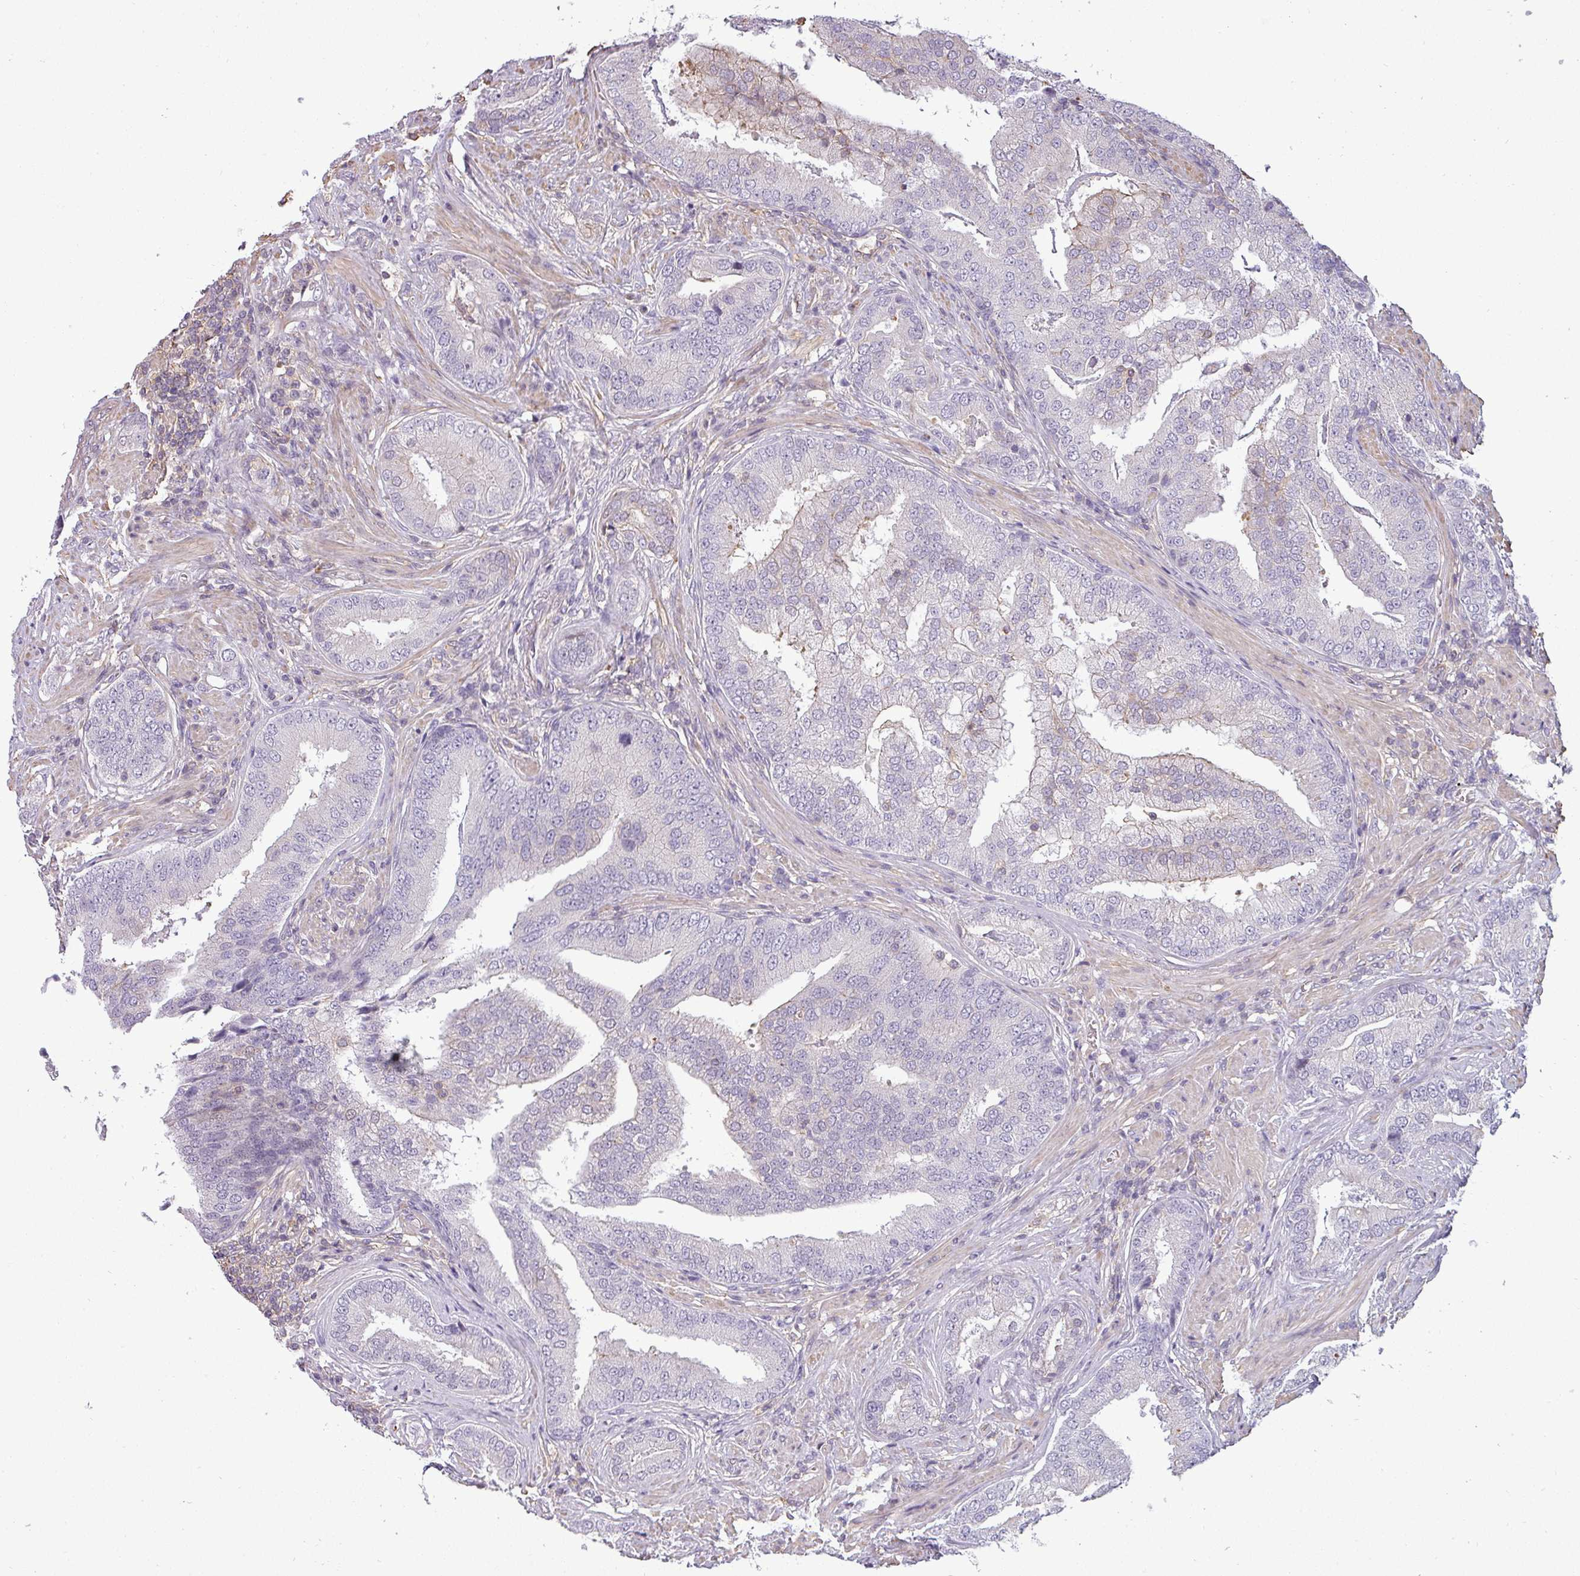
{"staining": {"intensity": "negative", "quantity": "none", "location": "none"}, "tissue": "prostate cancer", "cell_type": "Tumor cells", "image_type": "cancer", "snomed": [{"axis": "morphology", "description": "Adenocarcinoma, High grade"}, {"axis": "topography", "description": "Prostate"}], "caption": "Histopathology image shows no protein expression in tumor cells of prostate adenocarcinoma (high-grade) tissue.", "gene": "ZNF835", "patient": {"sex": "male", "age": 55}}